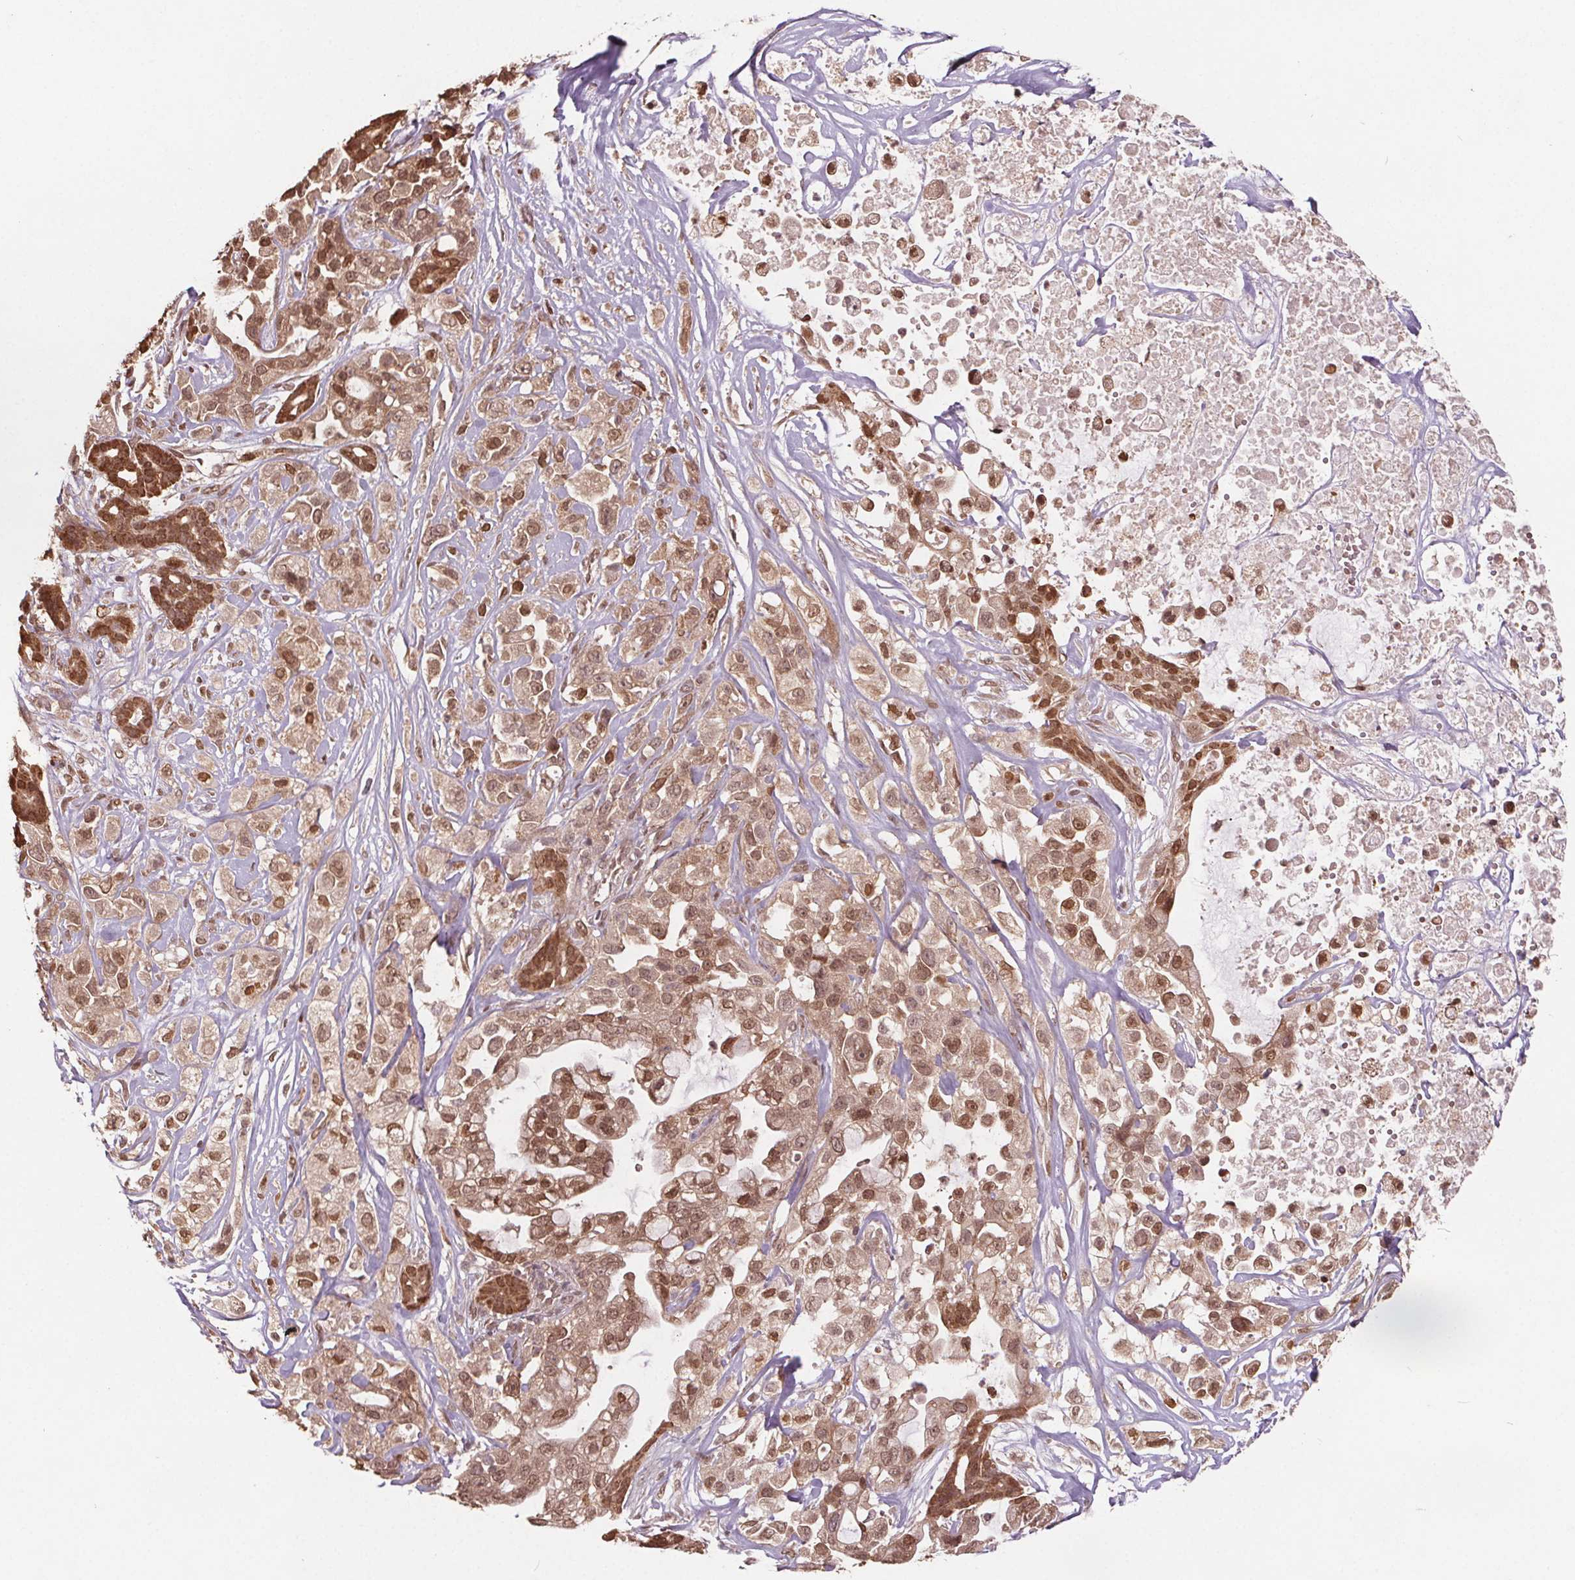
{"staining": {"intensity": "moderate", "quantity": ">75%", "location": "nuclear"}, "tissue": "pancreatic cancer", "cell_type": "Tumor cells", "image_type": "cancer", "snomed": [{"axis": "morphology", "description": "Adenocarcinoma, NOS"}, {"axis": "topography", "description": "Pancreas"}], "caption": "Moderate nuclear expression is present in about >75% of tumor cells in pancreatic cancer (adenocarcinoma).", "gene": "HIF1AN", "patient": {"sex": "male", "age": 44}}